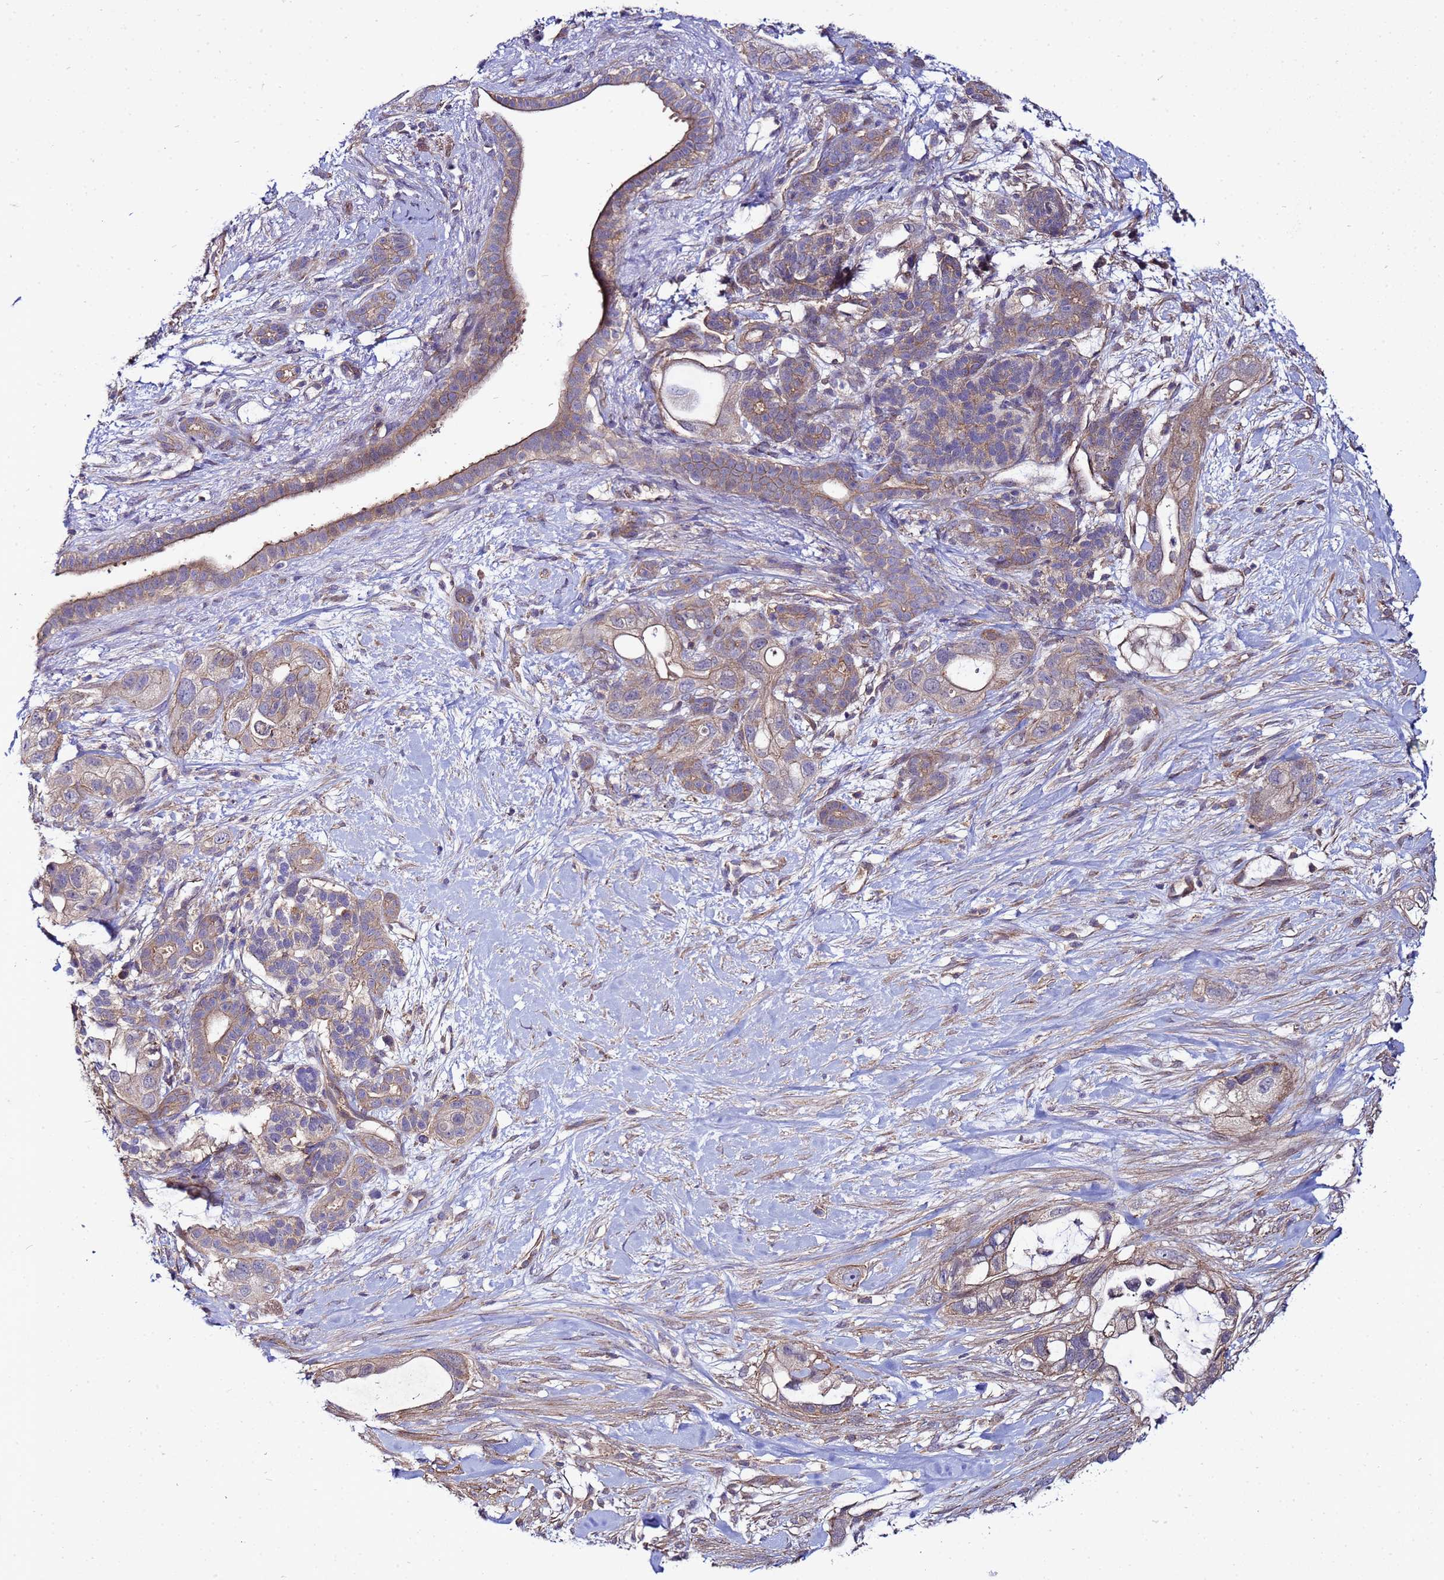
{"staining": {"intensity": "weak", "quantity": "25%-75%", "location": "cytoplasmic/membranous"}, "tissue": "pancreatic cancer", "cell_type": "Tumor cells", "image_type": "cancer", "snomed": [{"axis": "morphology", "description": "Adenocarcinoma, NOS"}, {"axis": "topography", "description": "Pancreas"}], "caption": "An image of pancreatic cancer stained for a protein displays weak cytoplasmic/membranous brown staining in tumor cells. (DAB (3,3'-diaminobenzidine) IHC with brightfield microscopy, high magnification).", "gene": "STK38", "patient": {"sex": "male", "age": 44}}